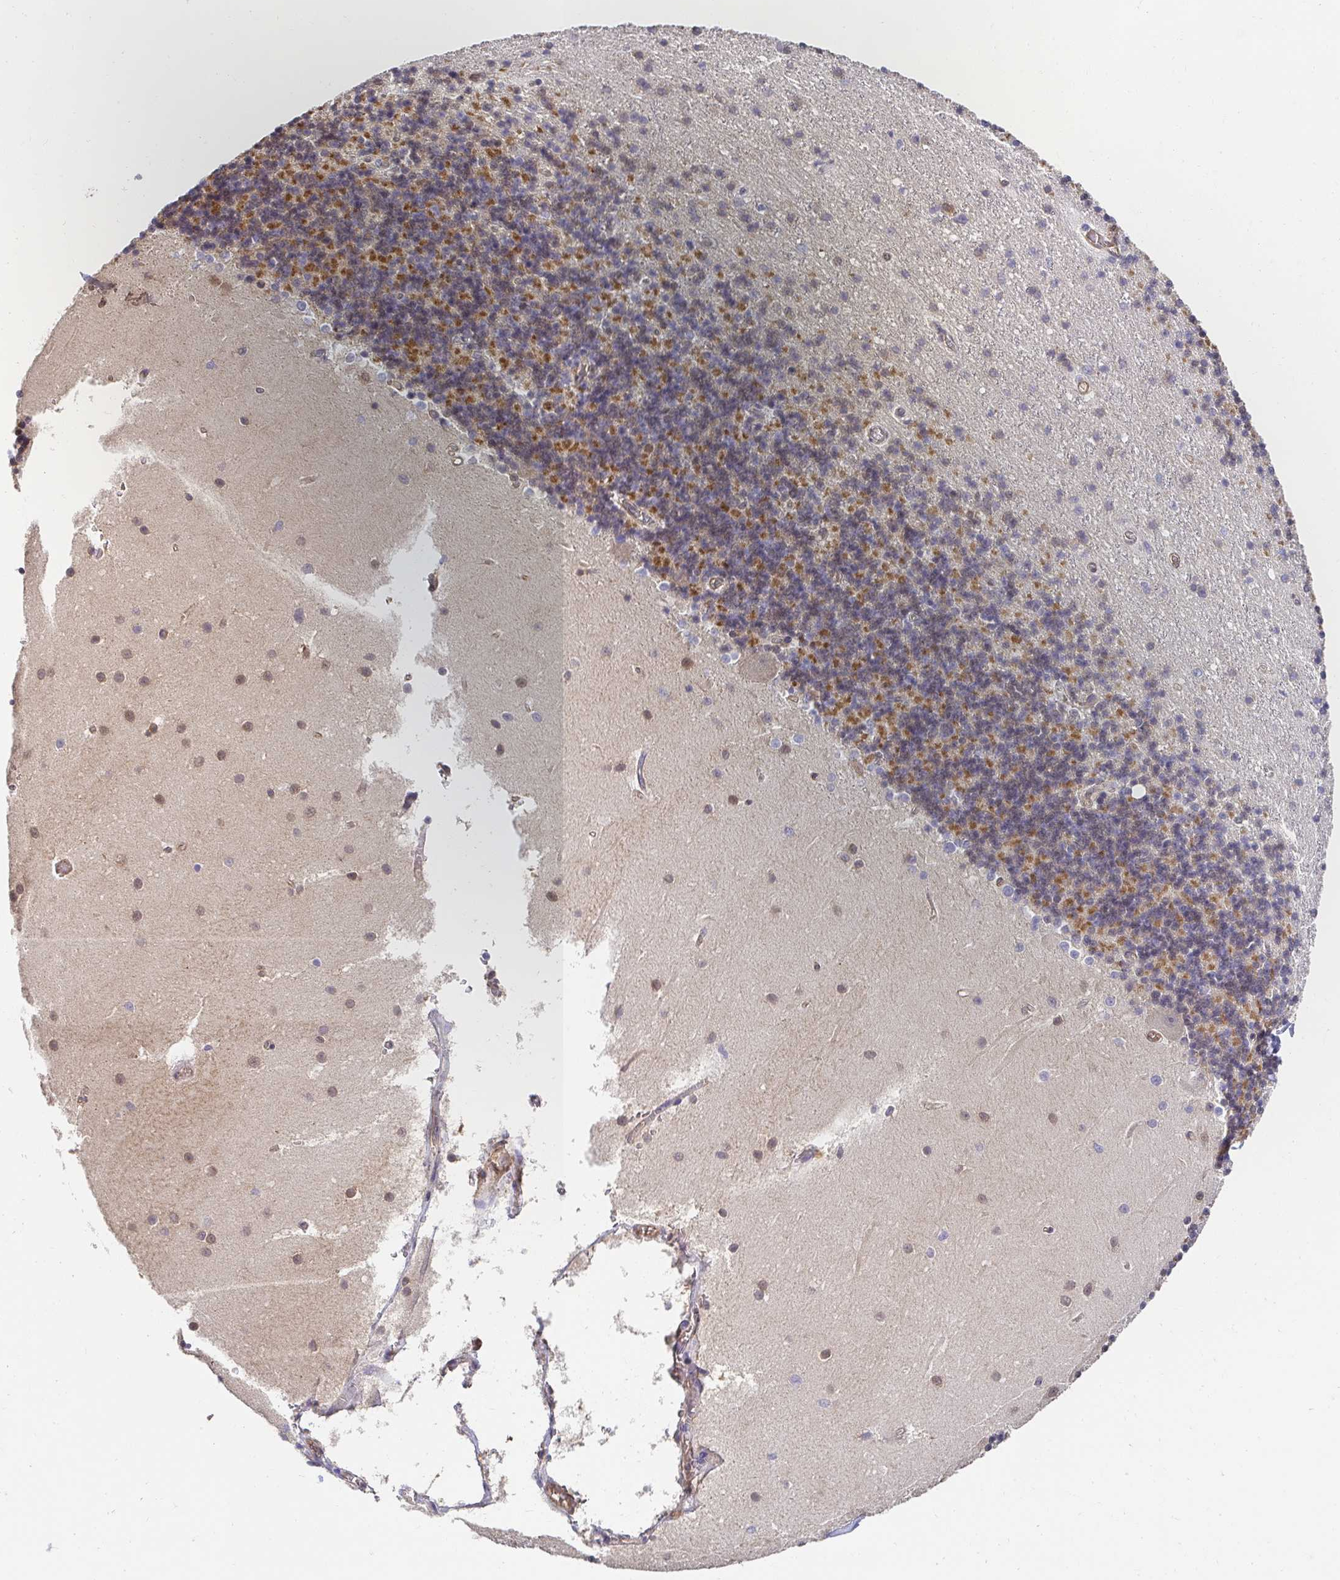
{"staining": {"intensity": "moderate", "quantity": "25%-75%", "location": "cytoplasmic/membranous"}, "tissue": "cerebellum", "cell_type": "Cells in granular layer", "image_type": "normal", "snomed": [{"axis": "morphology", "description": "Normal tissue, NOS"}, {"axis": "topography", "description": "Cerebellum"}], "caption": "Brown immunohistochemical staining in benign human cerebellum demonstrates moderate cytoplasmic/membranous staining in approximately 25%-75% of cells in granular layer.", "gene": "CTTN", "patient": {"sex": "male", "age": 54}}